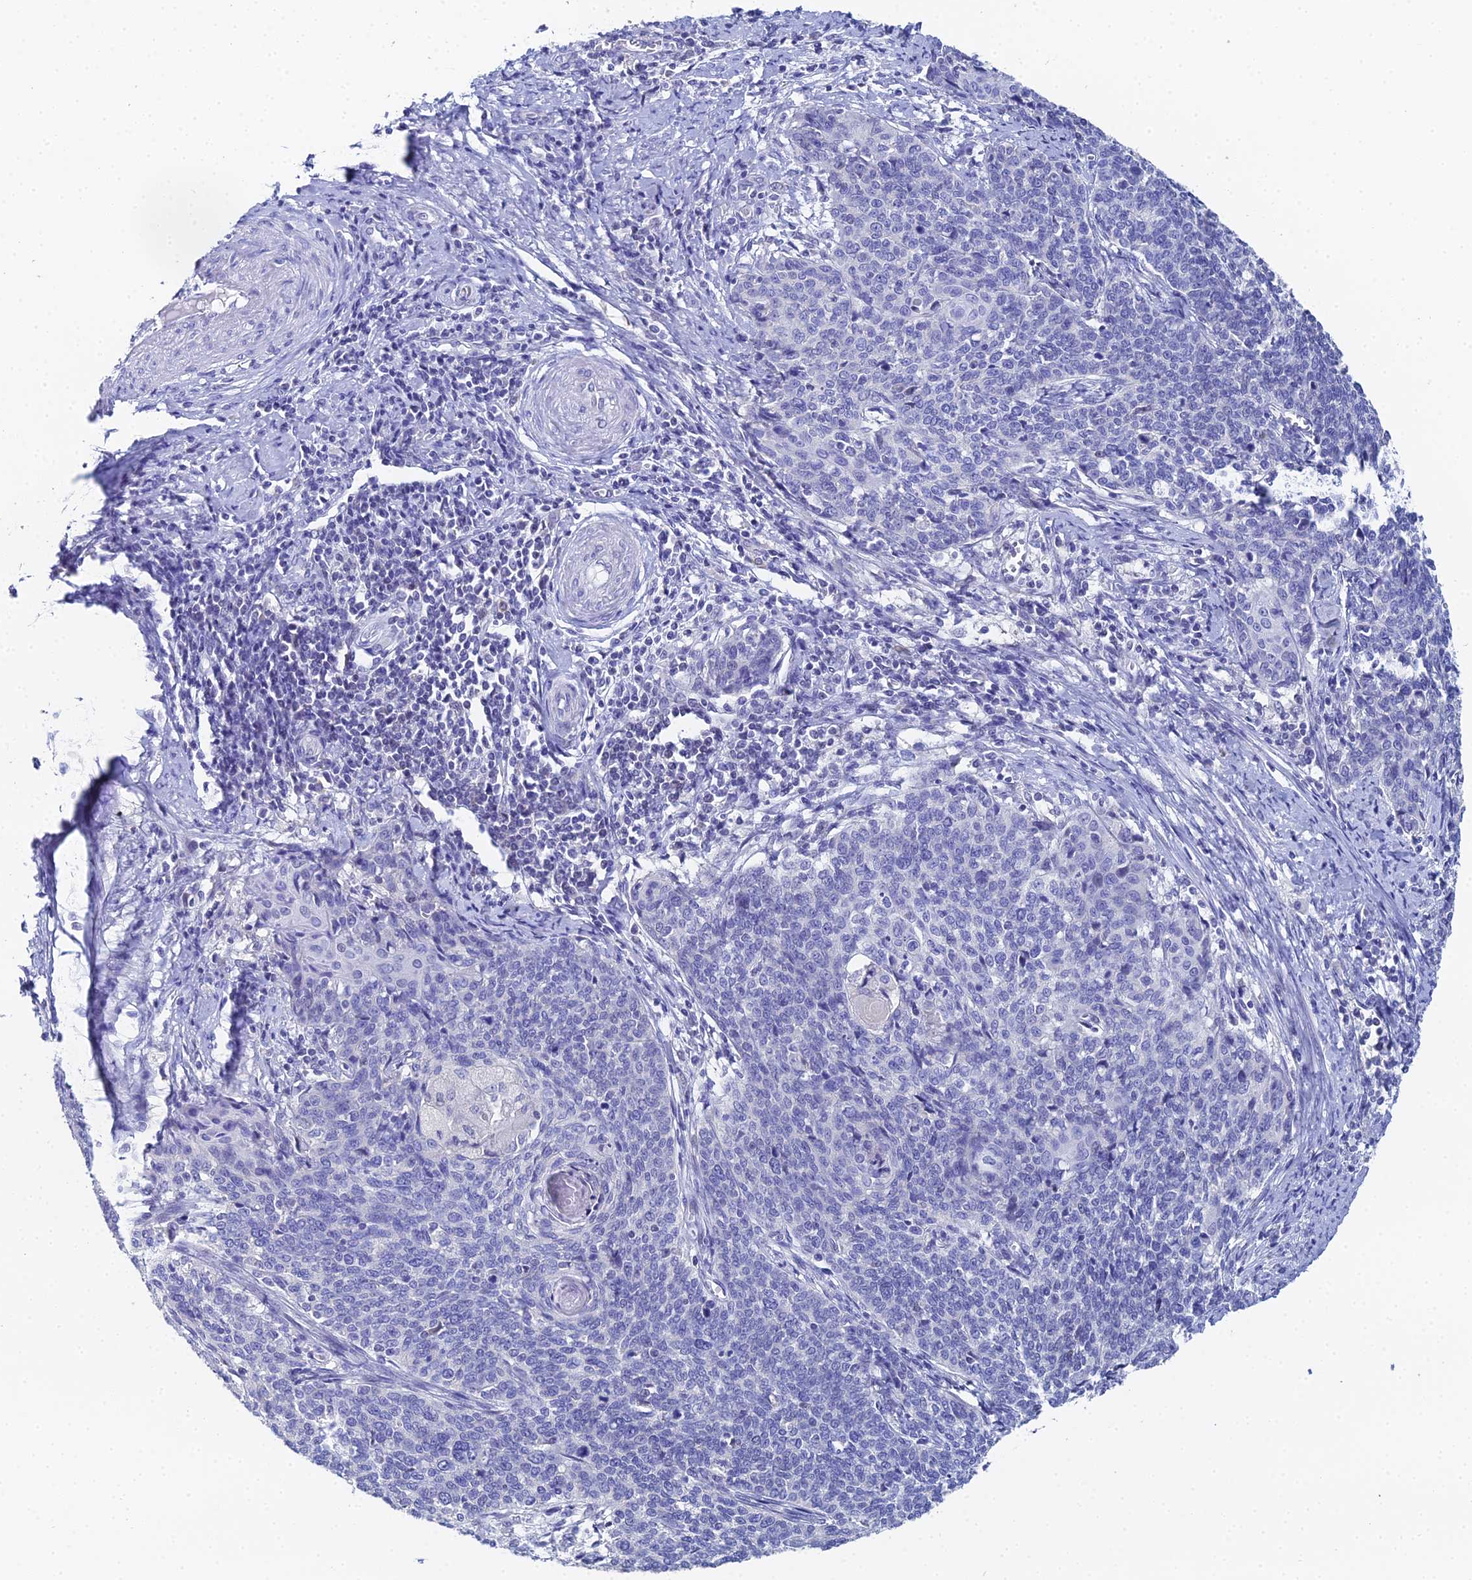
{"staining": {"intensity": "negative", "quantity": "none", "location": "none"}, "tissue": "cervical cancer", "cell_type": "Tumor cells", "image_type": "cancer", "snomed": [{"axis": "morphology", "description": "Squamous cell carcinoma, NOS"}, {"axis": "topography", "description": "Cervix"}], "caption": "Immunohistochemistry image of neoplastic tissue: cervical squamous cell carcinoma stained with DAB demonstrates no significant protein positivity in tumor cells.", "gene": "OCM", "patient": {"sex": "female", "age": 39}}